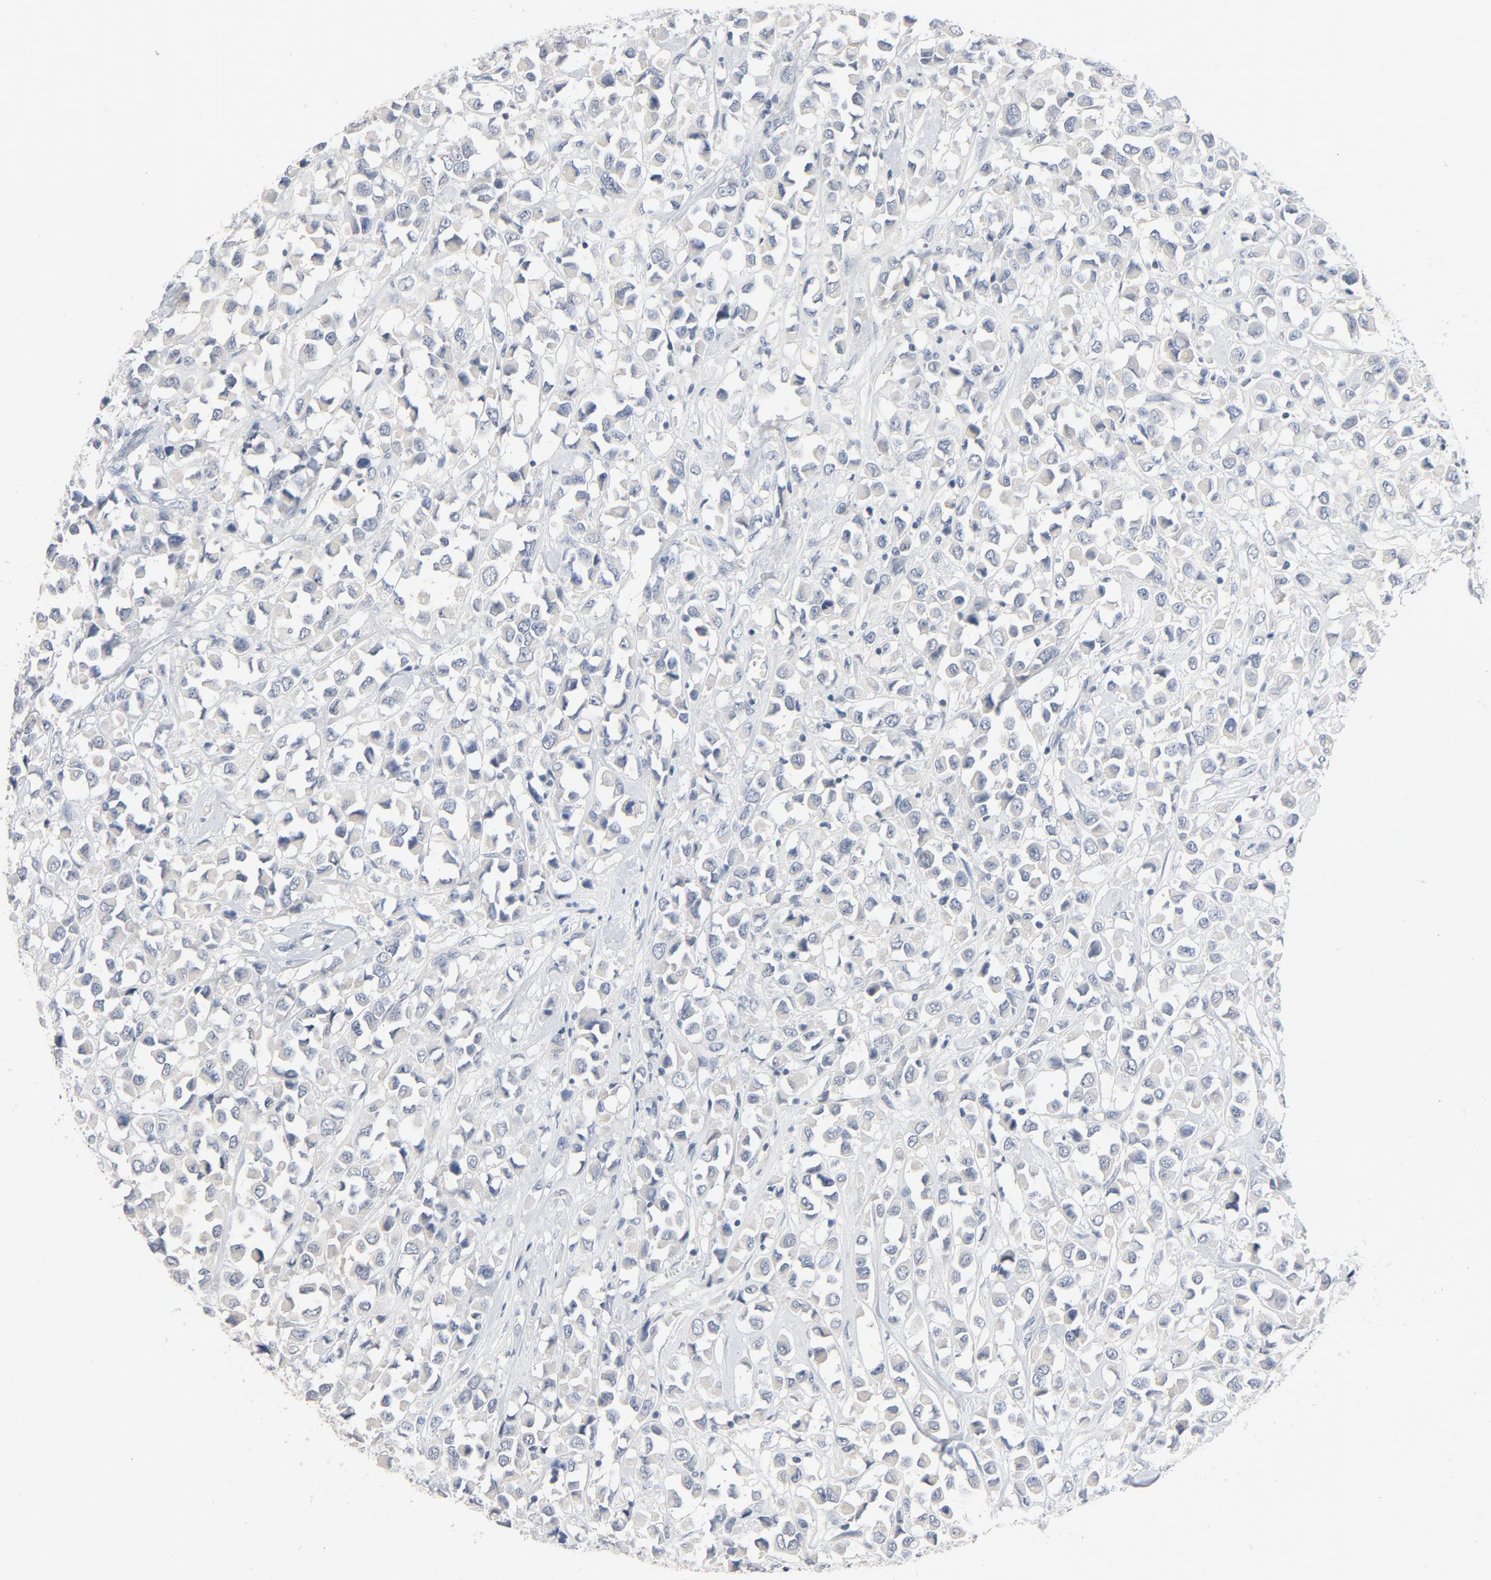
{"staining": {"intensity": "negative", "quantity": "none", "location": "none"}, "tissue": "breast cancer", "cell_type": "Tumor cells", "image_type": "cancer", "snomed": [{"axis": "morphology", "description": "Duct carcinoma"}, {"axis": "topography", "description": "Breast"}], "caption": "Immunohistochemistry histopathology image of neoplastic tissue: human breast cancer stained with DAB shows no significant protein staining in tumor cells.", "gene": "ZCCHC13", "patient": {"sex": "female", "age": 61}}